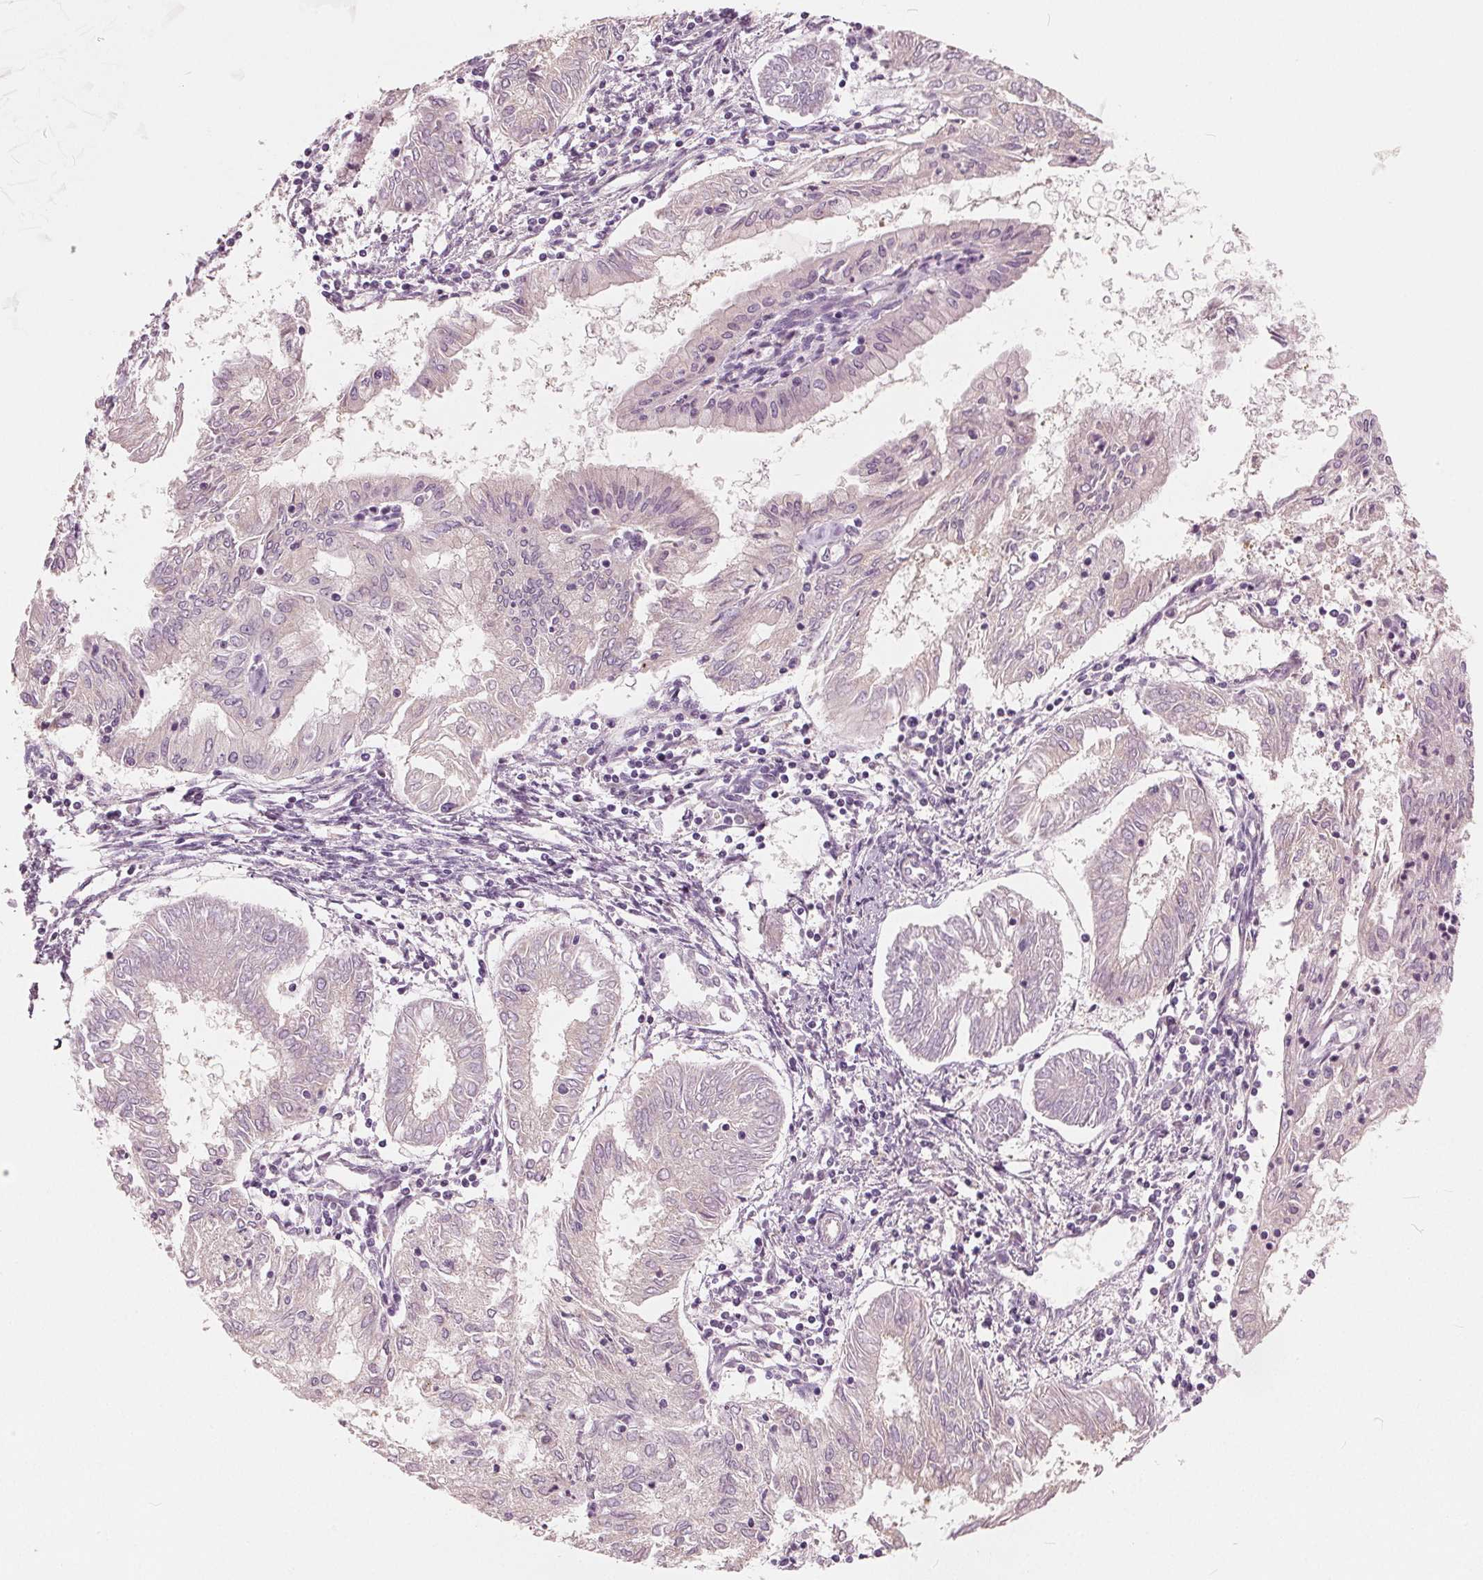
{"staining": {"intensity": "negative", "quantity": "none", "location": "none"}, "tissue": "endometrial cancer", "cell_type": "Tumor cells", "image_type": "cancer", "snomed": [{"axis": "morphology", "description": "Adenocarcinoma, NOS"}, {"axis": "topography", "description": "Endometrium"}], "caption": "Tumor cells are negative for brown protein staining in endometrial cancer (adenocarcinoma).", "gene": "LHFPL7", "patient": {"sex": "female", "age": 68}}